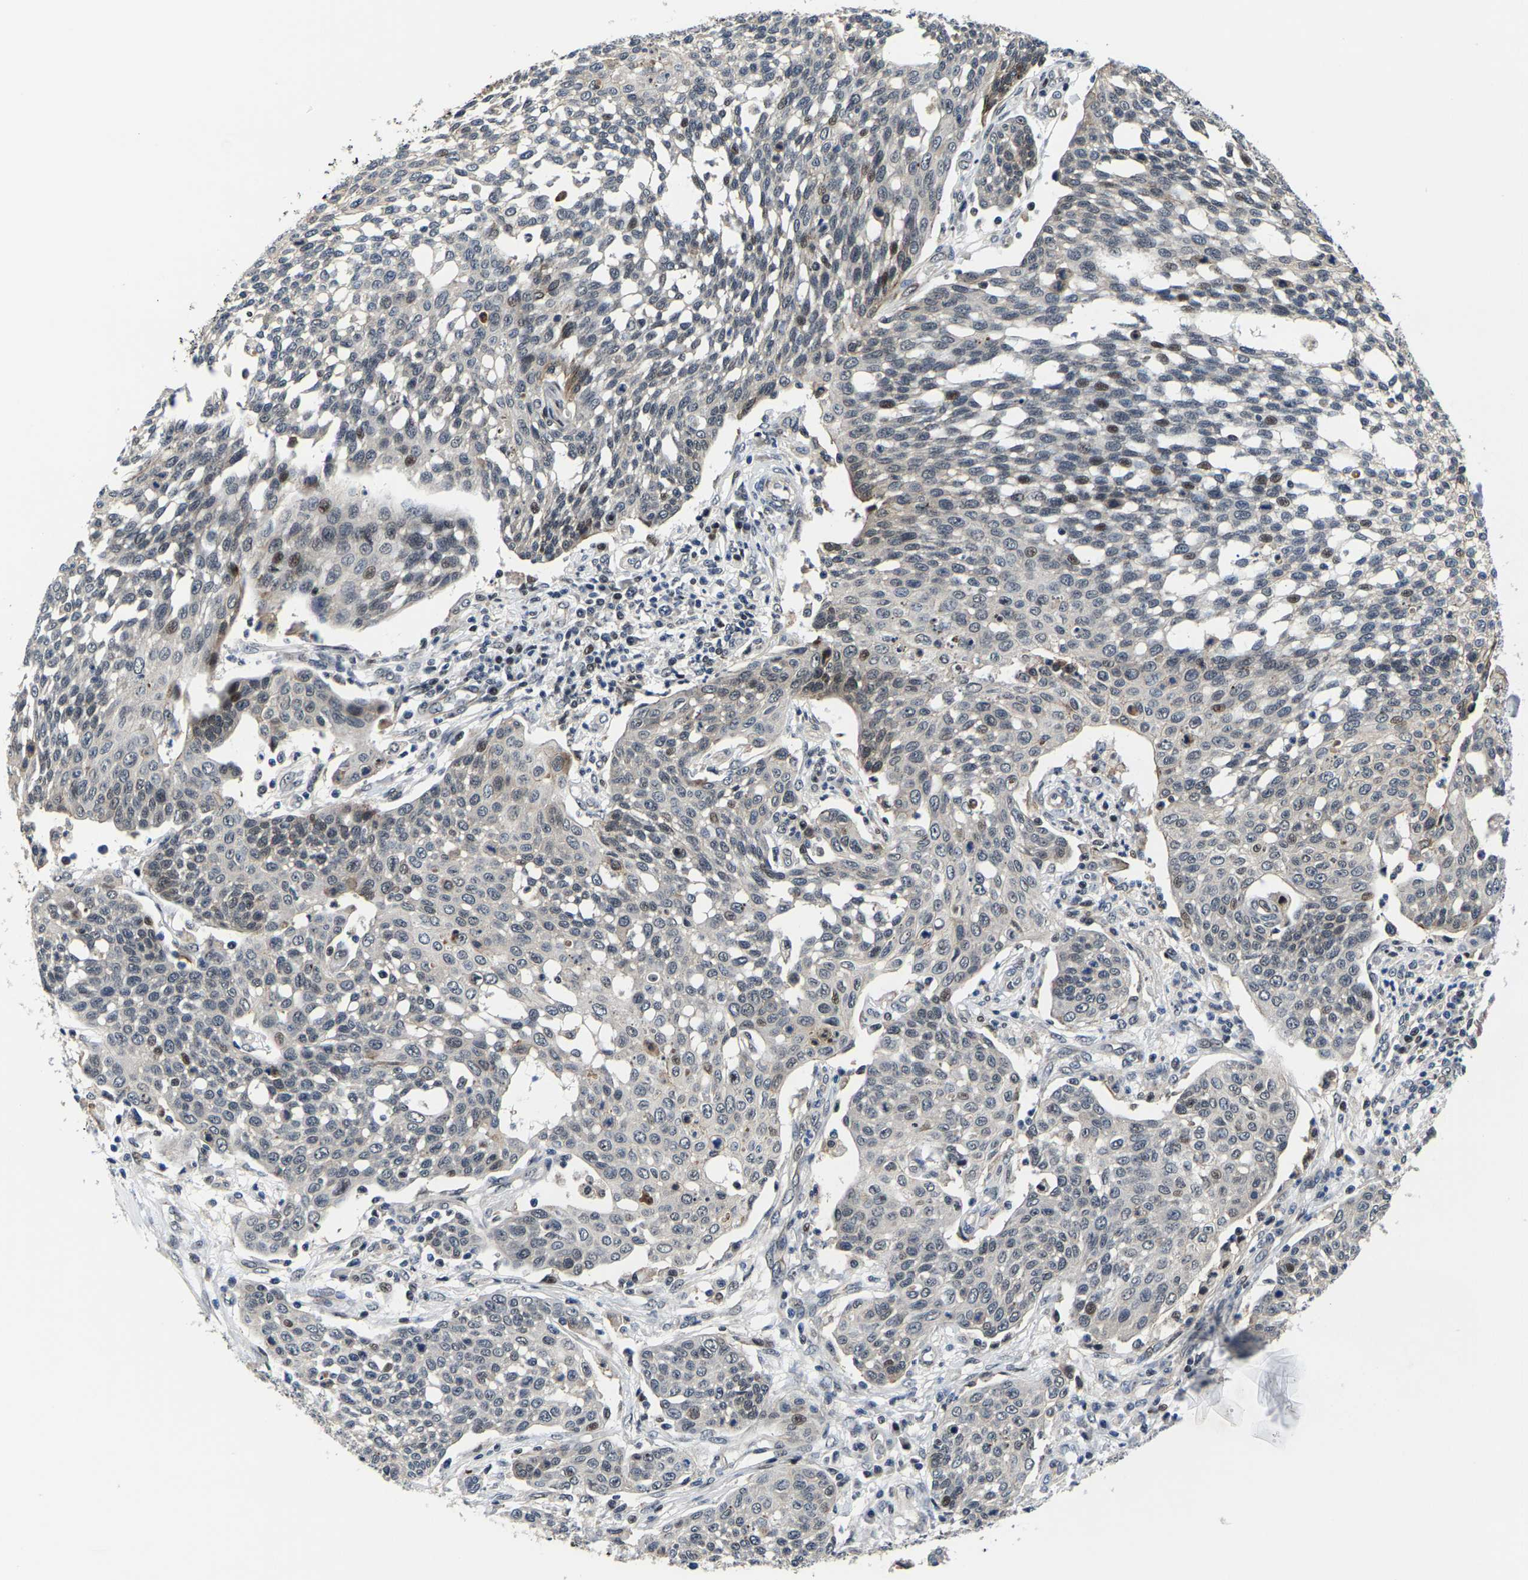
{"staining": {"intensity": "moderate", "quantity": "<25%", "location": "cytoplasmic/membranous,nuclear"}, "tissue": "cervical cancer", "cell_type": "Tumor cells", "image_type": "cancer", "snomed": [{"axis": "morphology", "description": "Squamous cell carcinoma, NOS"}, {"axis": "topography", "description": "Cervix"}], "caption": "This histopathology image demonstrates cervical squamous cell carcinoma stained with IHC to label a protein in brown. The cytoplasmic/membranous and nuclear of tumor cells show moderate positivity for the protein. Nuclei are counter-stained blue.", "gene": "GTPBP10", "patient": {"sex": "female", "age": 34}}